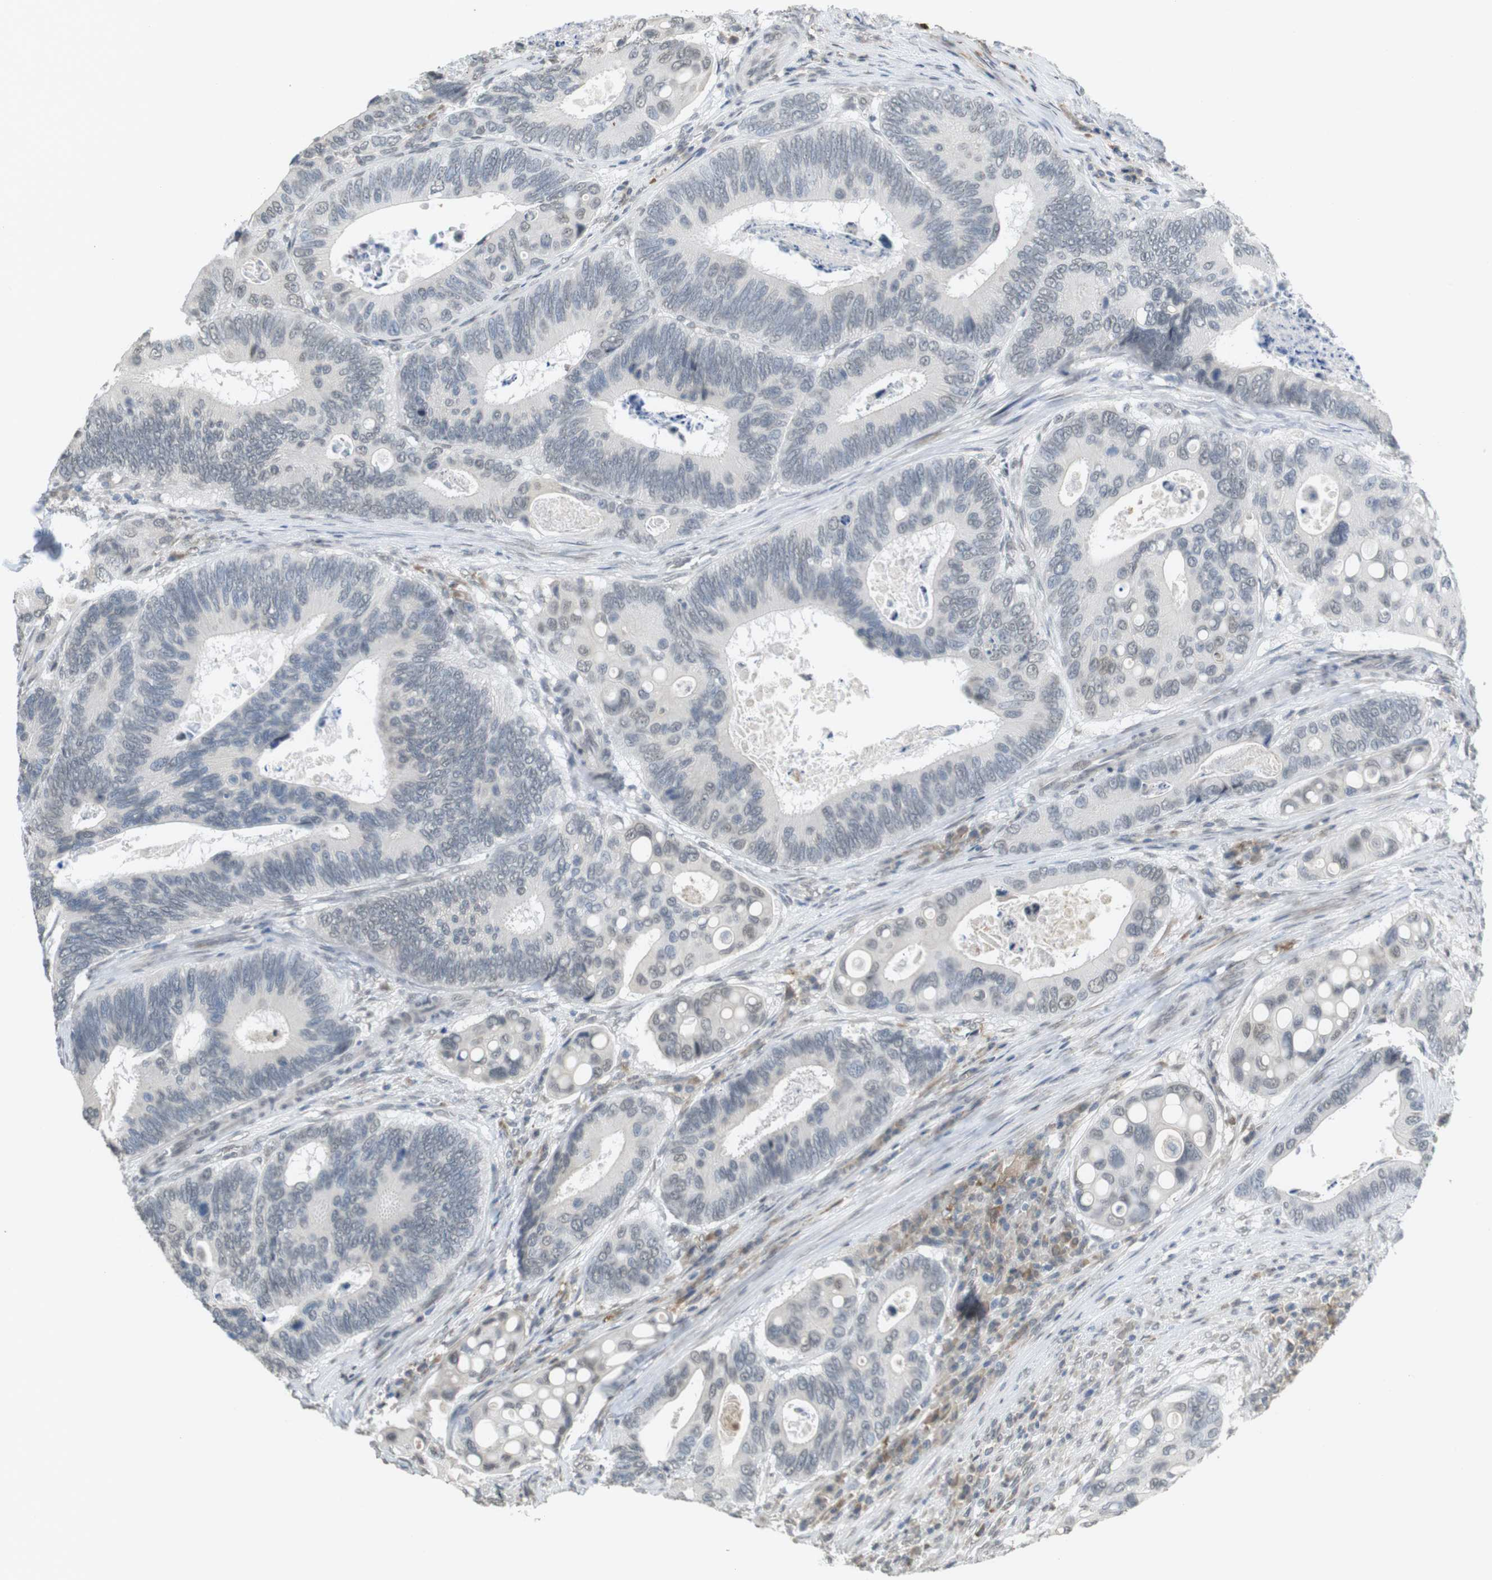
{"staining": {"intensity": "negative", "quantity": "none", "location": "none"}, "tissue": "colorectal cancer", "cell_type": "Tumor cells", "image_type": "cancer", "snomed": [{"axis": "morphology", "description": "Inflammation, NOS"}, {"axis": "morphology", "description": "Adenocarcinoma, NOS"}, {"axis": "topography", "description": "Colon"}], "caption": "The immunohistochemistry photomicrograph has no significant positivity in tumor cells of colorectal adenocarcinoma tissue. Brightfield microscopy of immunohistochemistry stained with DAB (brown) and hematoxylin (blue), captured at high magnification.", "gene": "FZD10", "patient": {"sex": "male", "age": 72}}